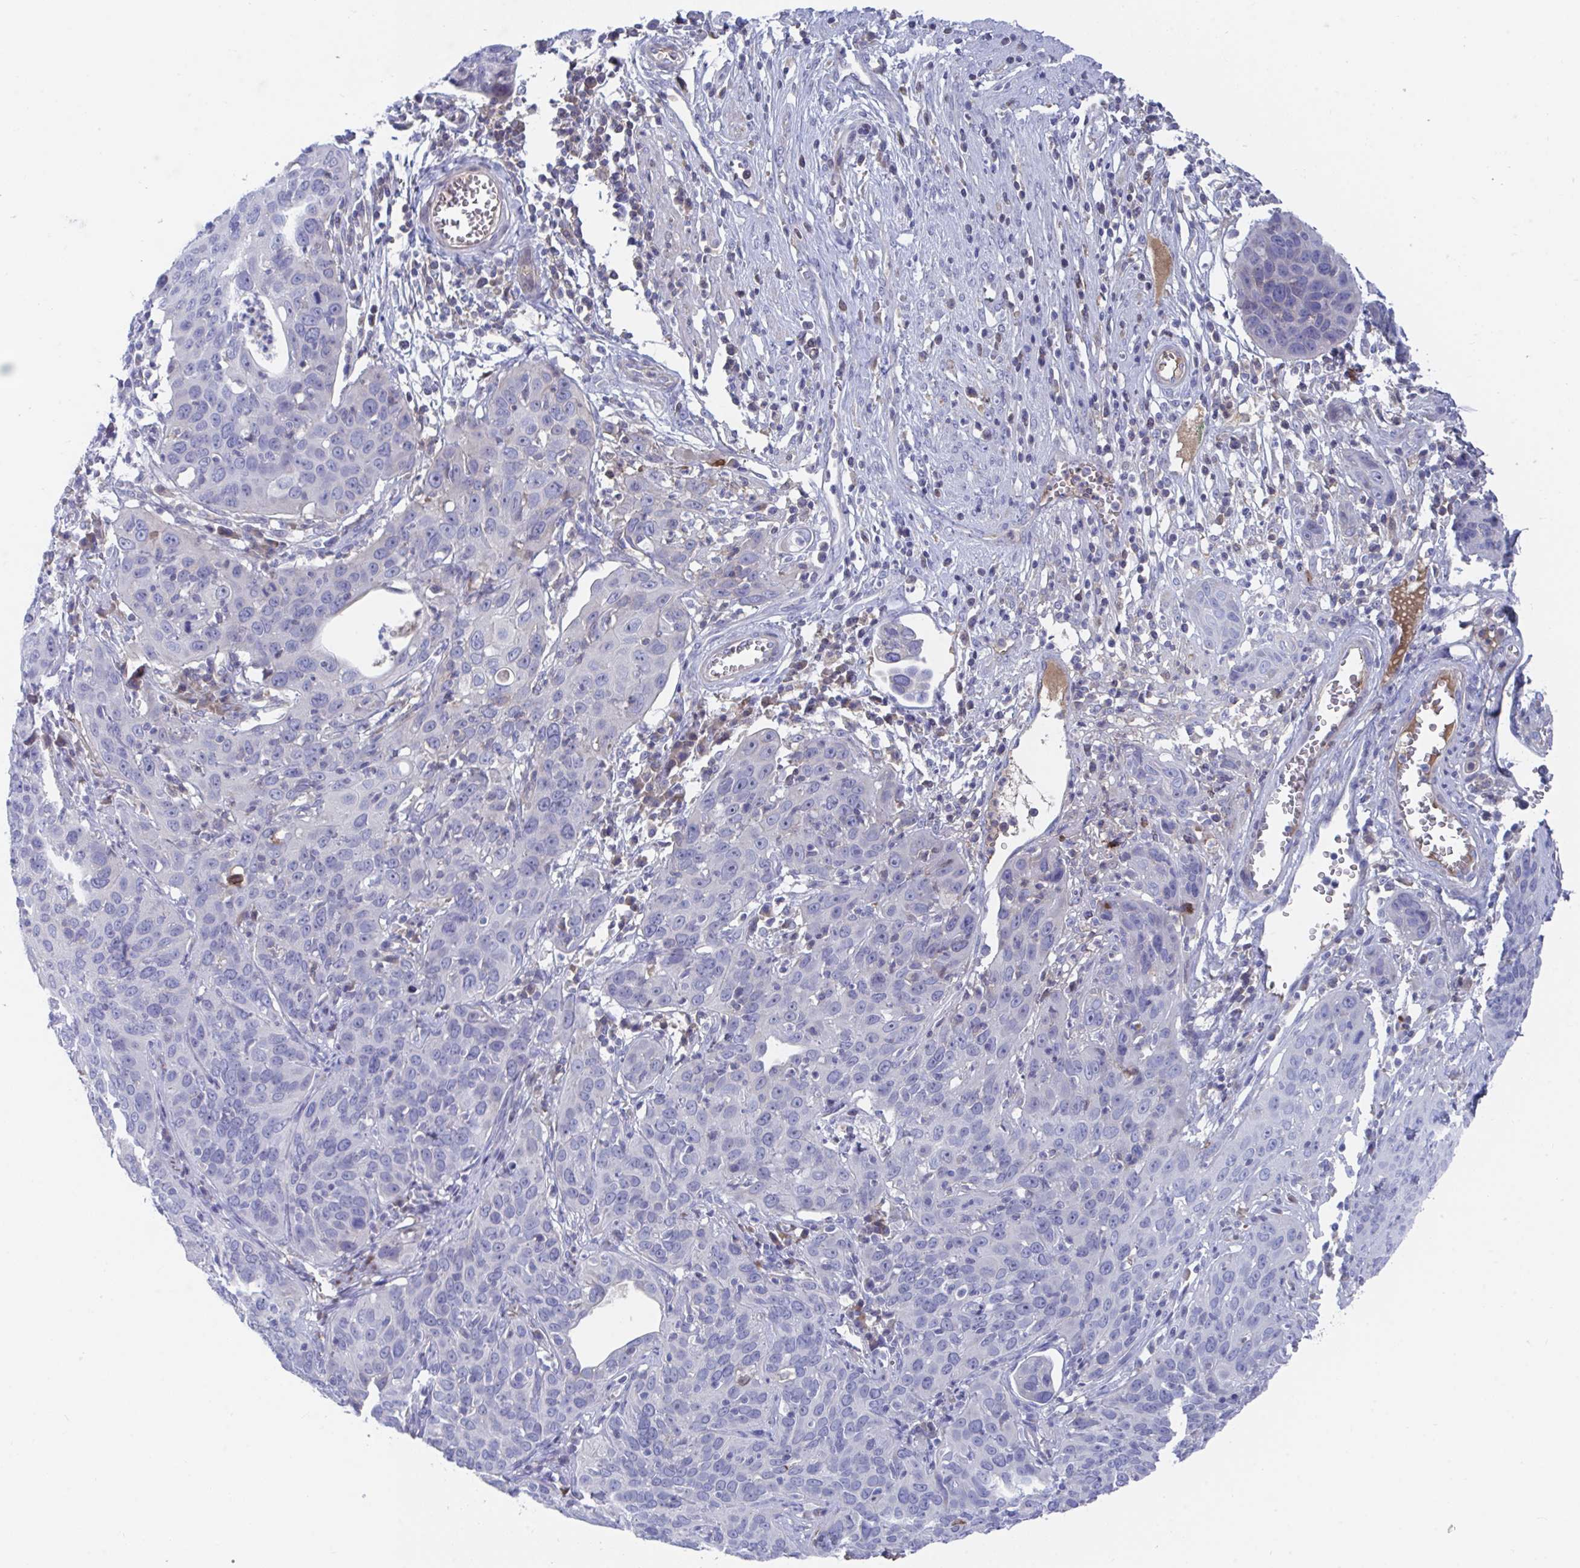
{"staining": {"intensity": "negative", "quantity": "none", "location": "none"}, "tissue": "cervical cancer", "cell_type": "Tumor cells", "image_type": "cancer", "snomed": [{"axis": "morphology", "description": "Squamous cell carcinoma, NOS"}, {"axis": "topography", "description": "Cervix"}], "caption": "DAB (3,3'-diaminobenzidine) immunohistochemical staining of human cervical cancer (squamous cell carcinoma) shows no significant expression in tumor cells. (DAB (3,3'-diaminobenzidine) IHC, high magnification).", "gene": "TNFAIP6", "patient": {"sex": "female", "age": 36}}